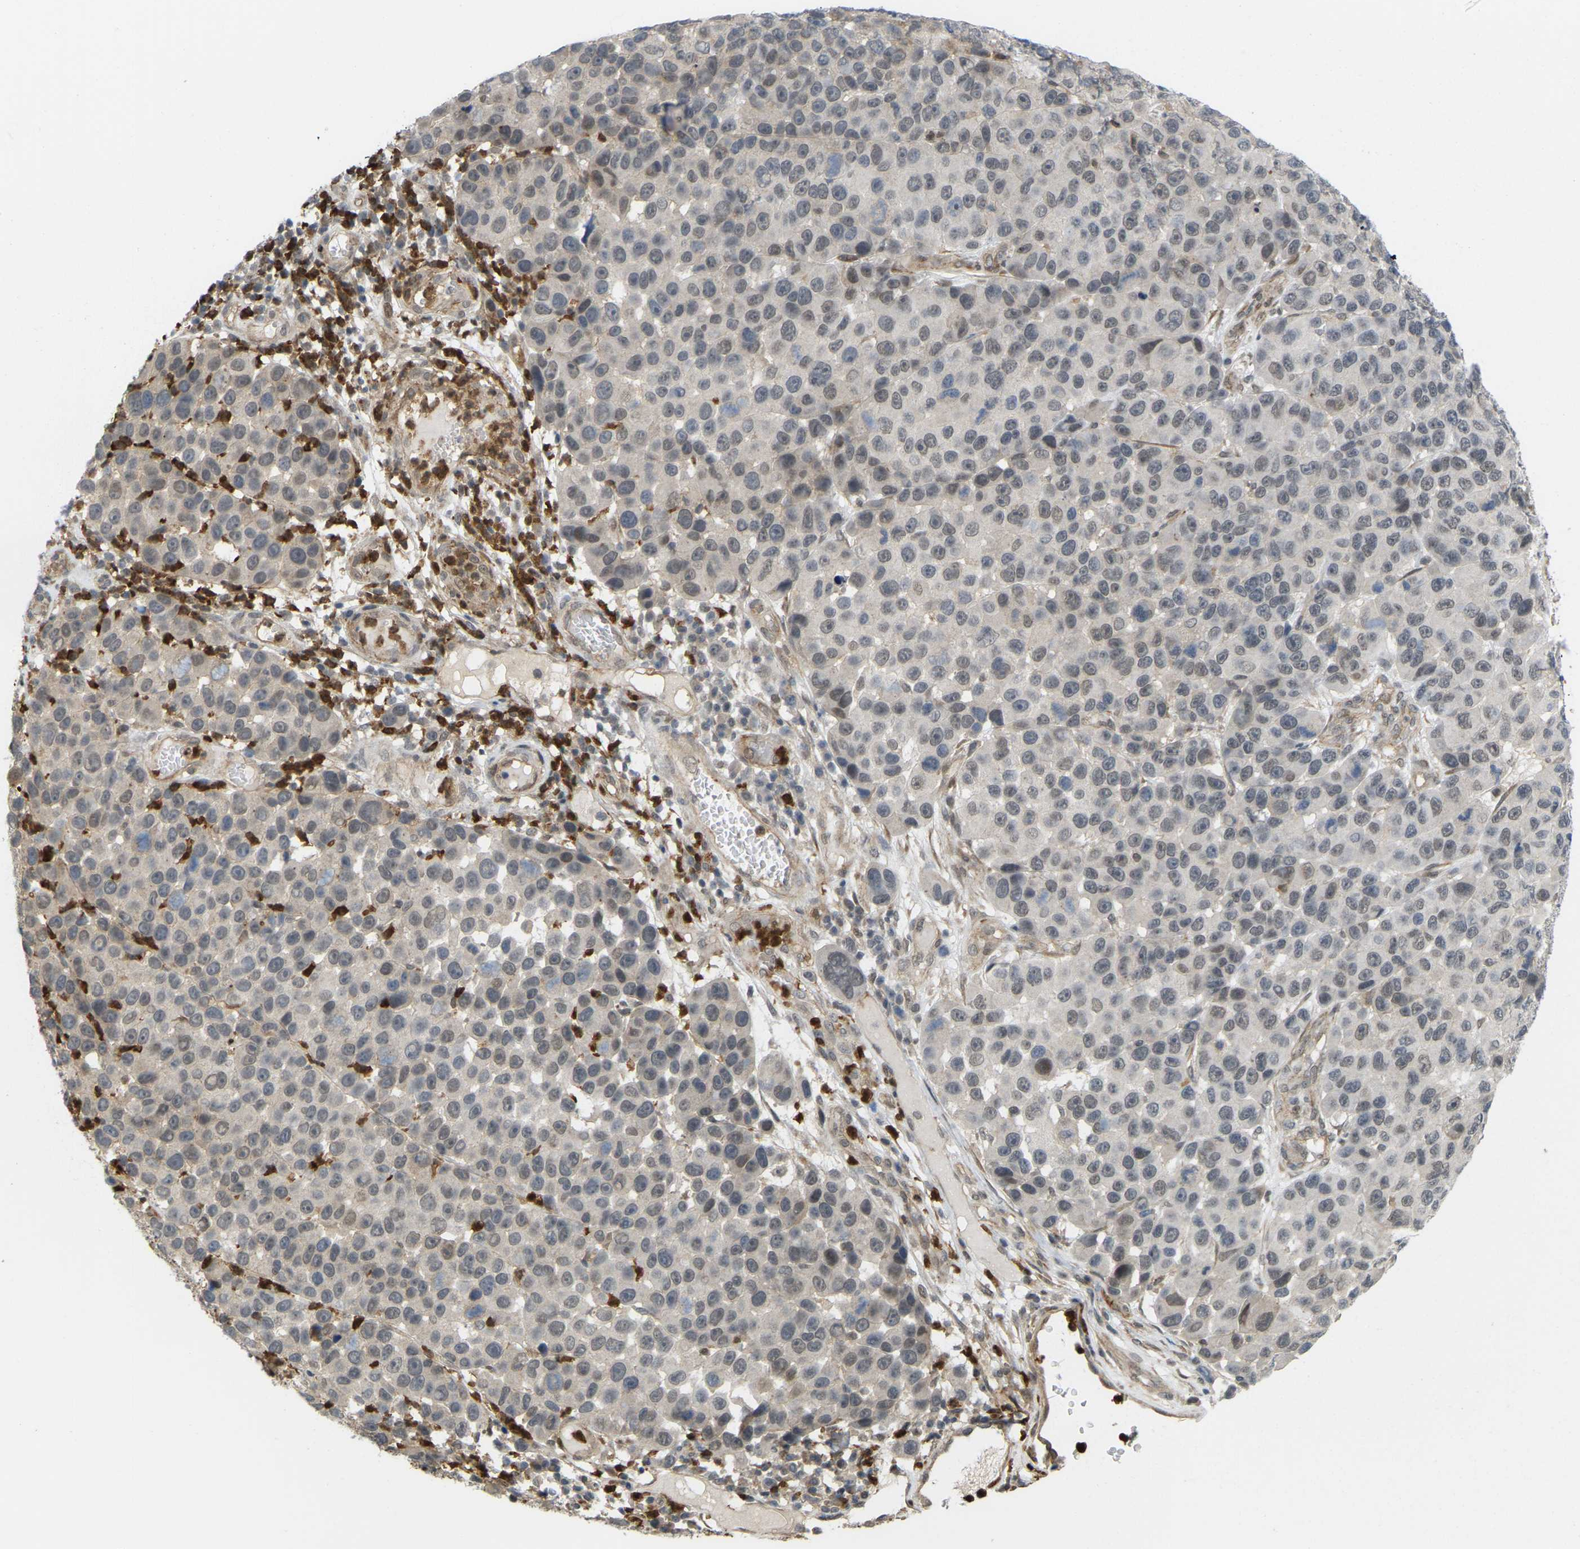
{"staining": {"intensity": "weak", "quantity": "<25%", "location": "cytoplasmic/membranous,nuclear"}, "tissue": "melanoma", "cell_type": "Tumor cells", "image_type": "cancer", "snomed": [{"axis": "morphology", "description": "Malignant melanoma, NOS"}, {"axis": "topography", "description": "Skin"}], "caption": "Micrograph shows no significant protein positivity in tumor cells of malignant melanoma. Brightfield microscopy of immunohistochemistry stained with DAB (brown) and hematoxylin (blue), captured at high magnification.", "gene": "SERPINB5", "patient": {"sex": "male", "age": 53}}